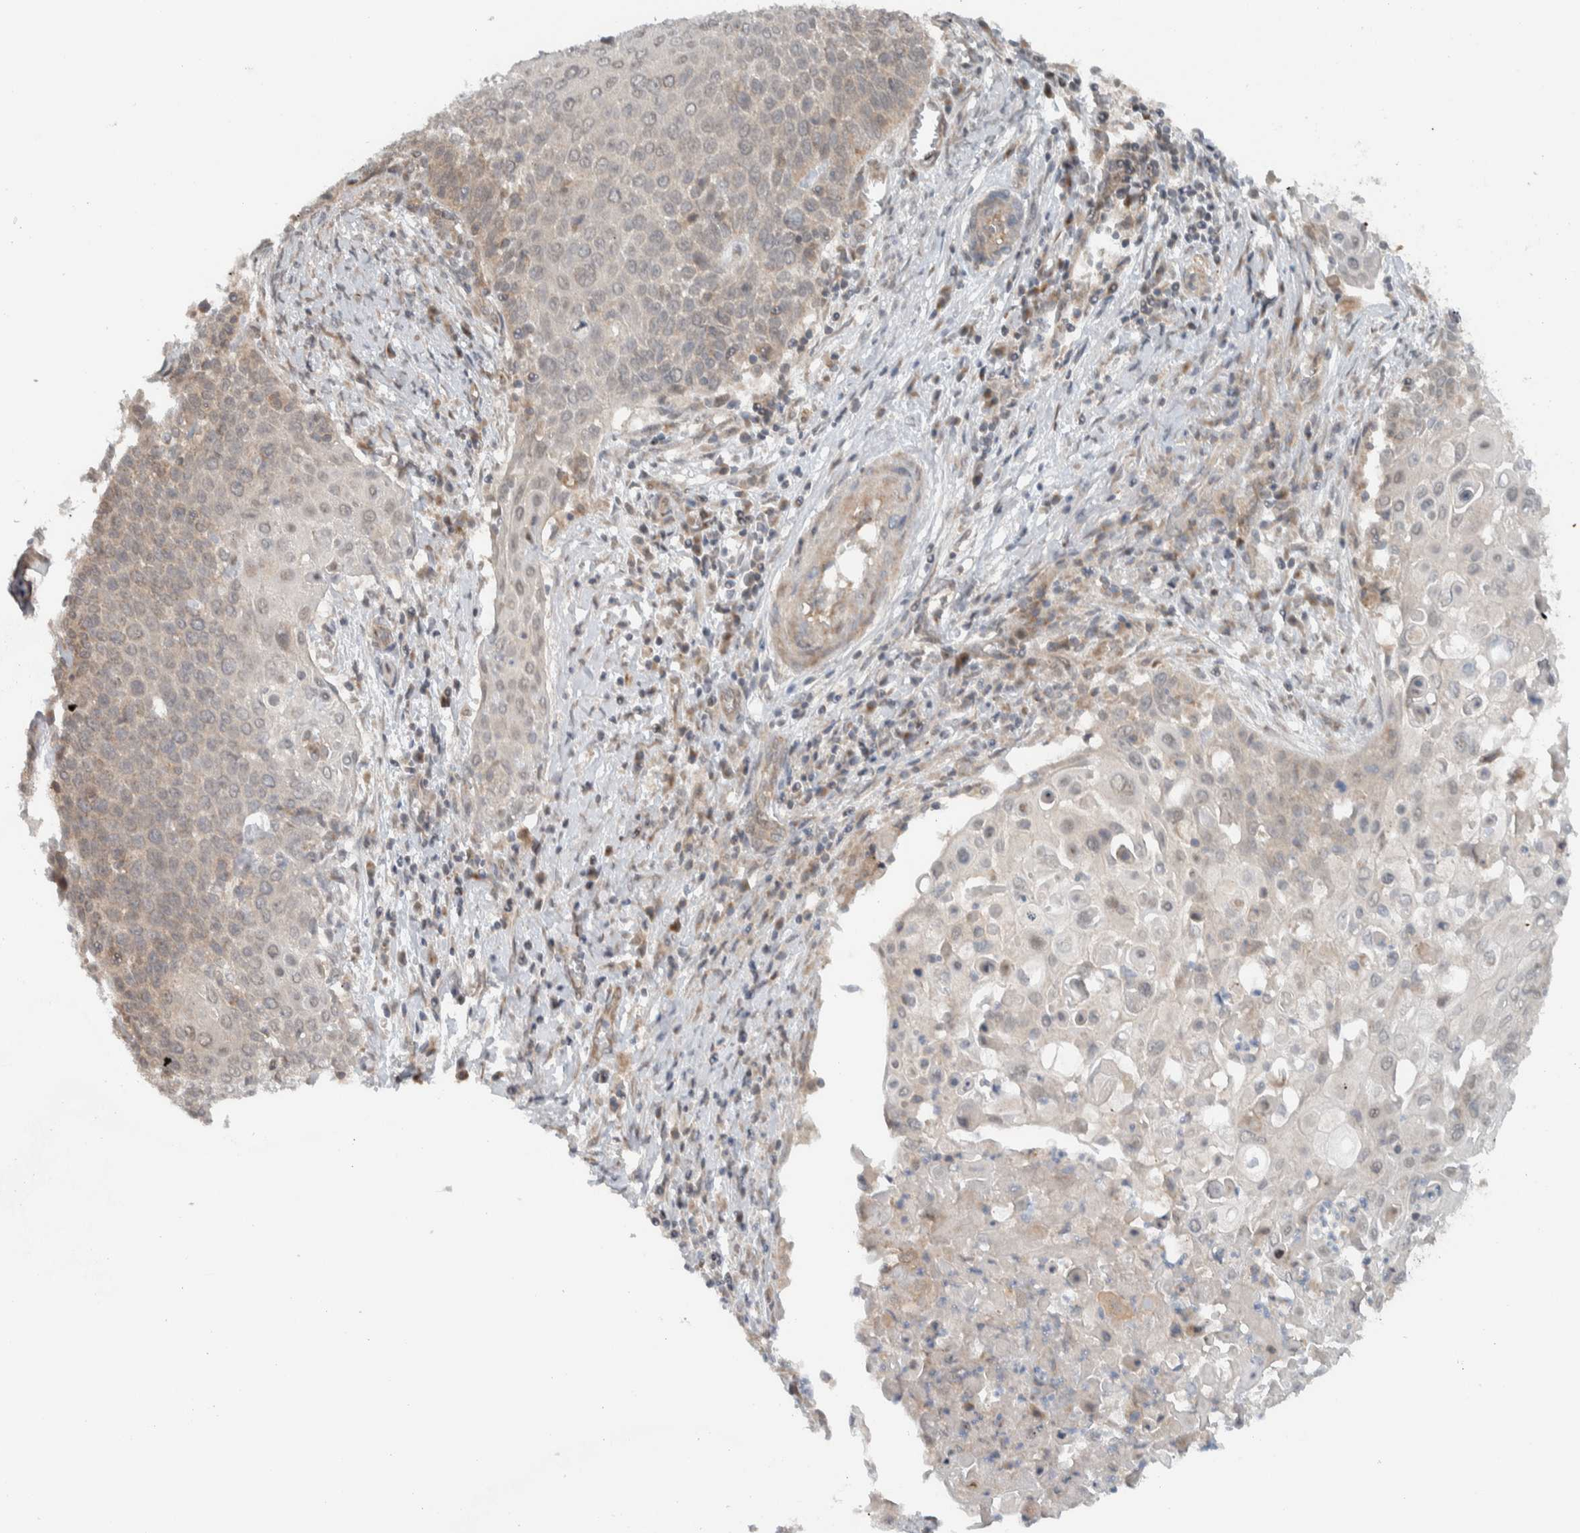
{"staining": {"intensity": "negative", "quantity": "none", "location": "none"}, "tissue": "cervical cancer", "cell_type": "Tumor cells", "image_type": "cancer", "snomed": [{"axis": "morphology", "description": "Squamous cell carcinoma, NOS"}, {"axis": "topography", "description": "Cervix"}], "caption": "Immunohistochemistry of cervical cancer (squamous cell carcinoma) exhibits no expression in tumor cells.", "gene": "KLHL6", "patient": {"sex": "female", "age": 39}}